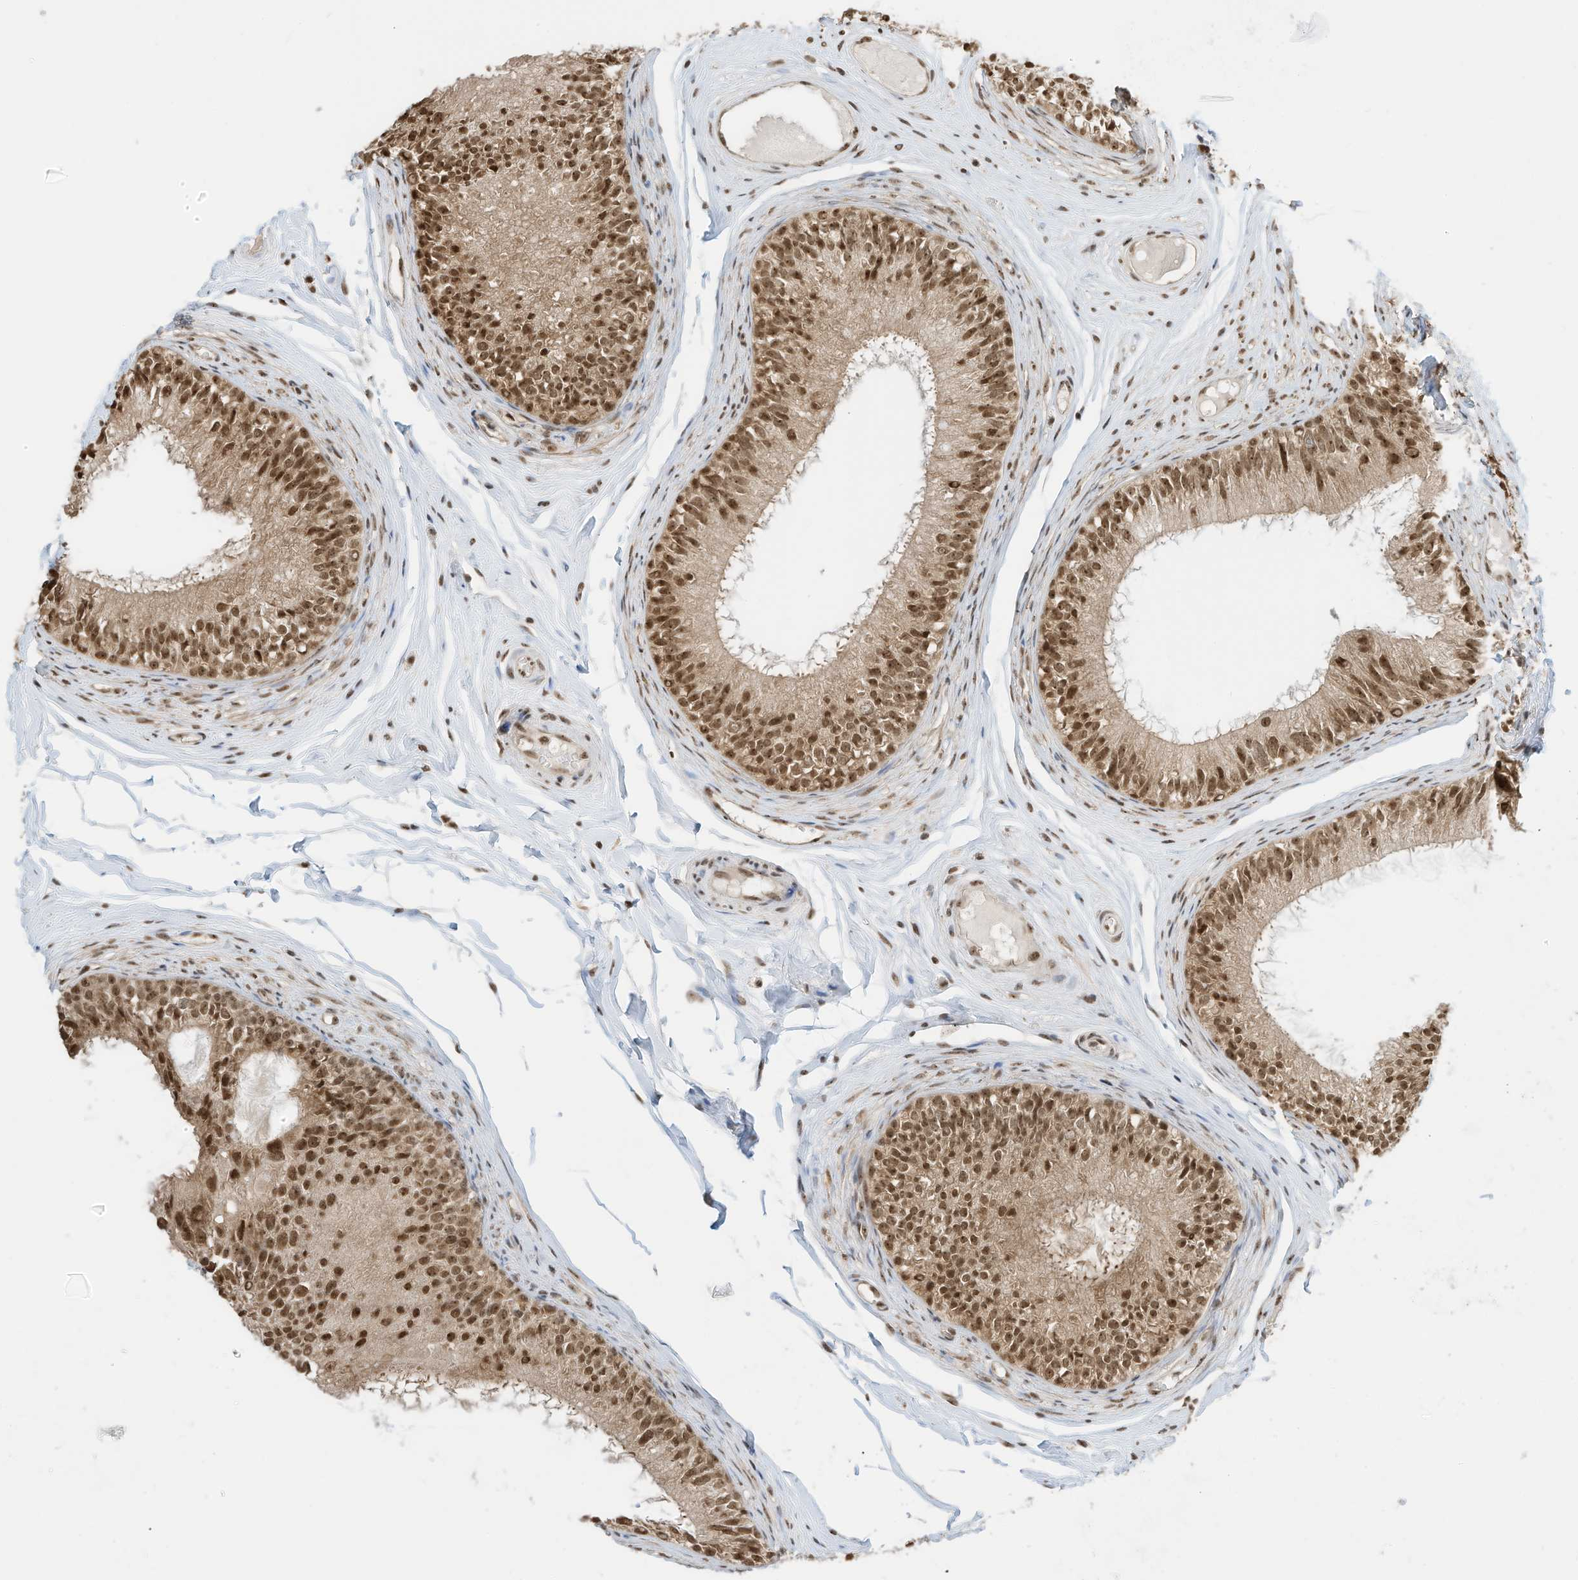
{"staining": {"intensity": "moderate", "quantity": ">75%", "location": "nuclear"}, "tissue": "epididymis", "cell_type": "Glandular cells", "image_type": "normal", "snomed": [{"axis": "morphology", "description": "Normal tissue, NOS"}, {"axis": "morphology", "description": "Seminoma in situ"}, {"axis": "topography", "description": "Testis"}, {"axis": "topography", "description": "Epididymis"}], "caption": "Immunohistochemical staining of benign human epididymis reveals >75% levels of moderate nuclear protein positivity in about >75% of glandular cells.", "gene": "ZNF195", "patient": {"sex": "male", "age": 28}}